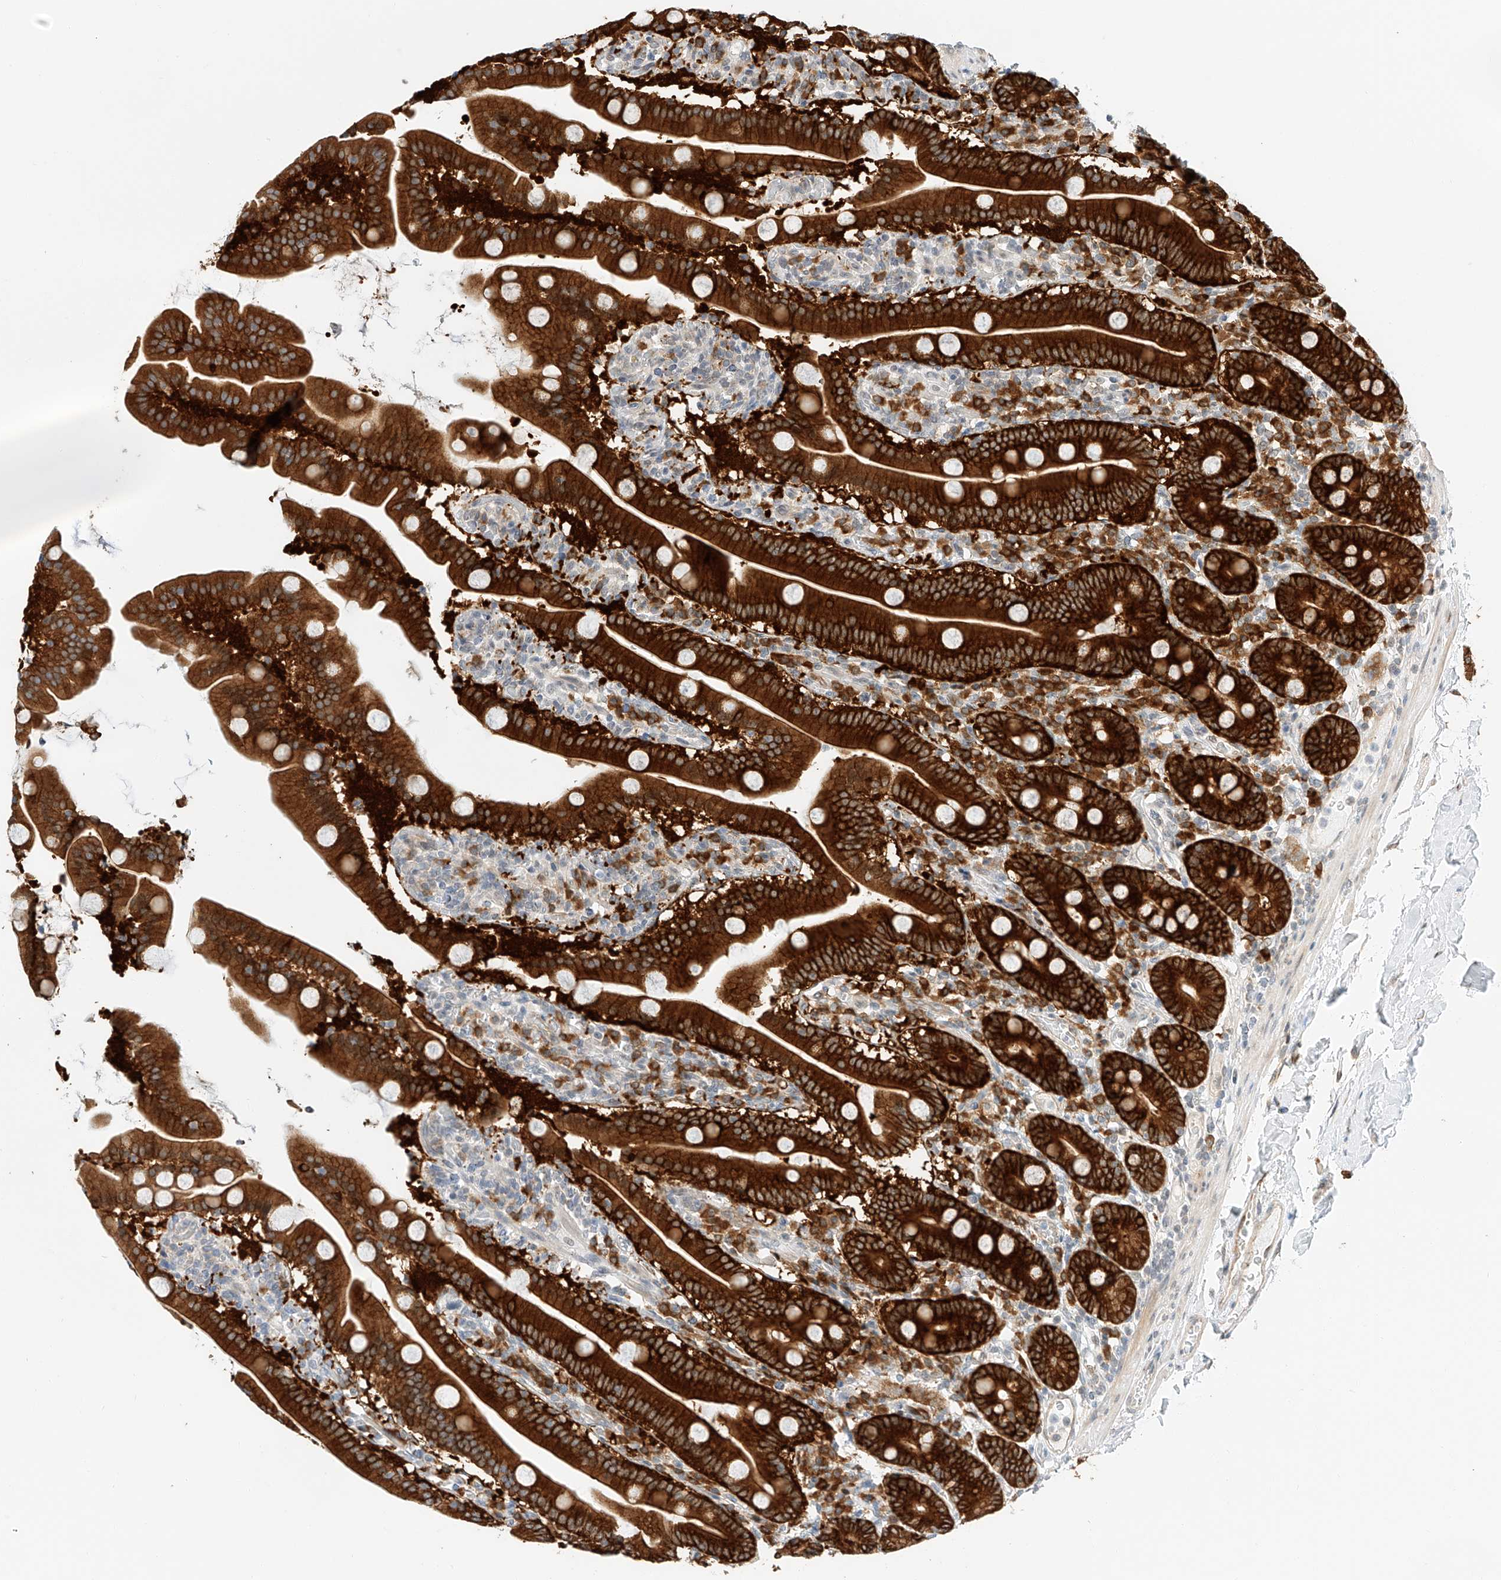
{"staining": {"intensity": "strong", "quantity": ">75%", "location": "cytoplasmic/membranous"}, "tissue": "duodenum", "cell_type": "Glandular cells", "image_type": "normal", "snomed": [{"axis": "morphology", "description": "Normal tissue, NOS"}, {"axis": "topography", "description": "Duodenum"}], "caption": "This is an image of IHC staining of normal duodenum, which shows strong staining in the cytoplasmic/membranous of glandular cells.", "gene": "CARMIL1", "patient": {"sex": "male", "age": 55}}